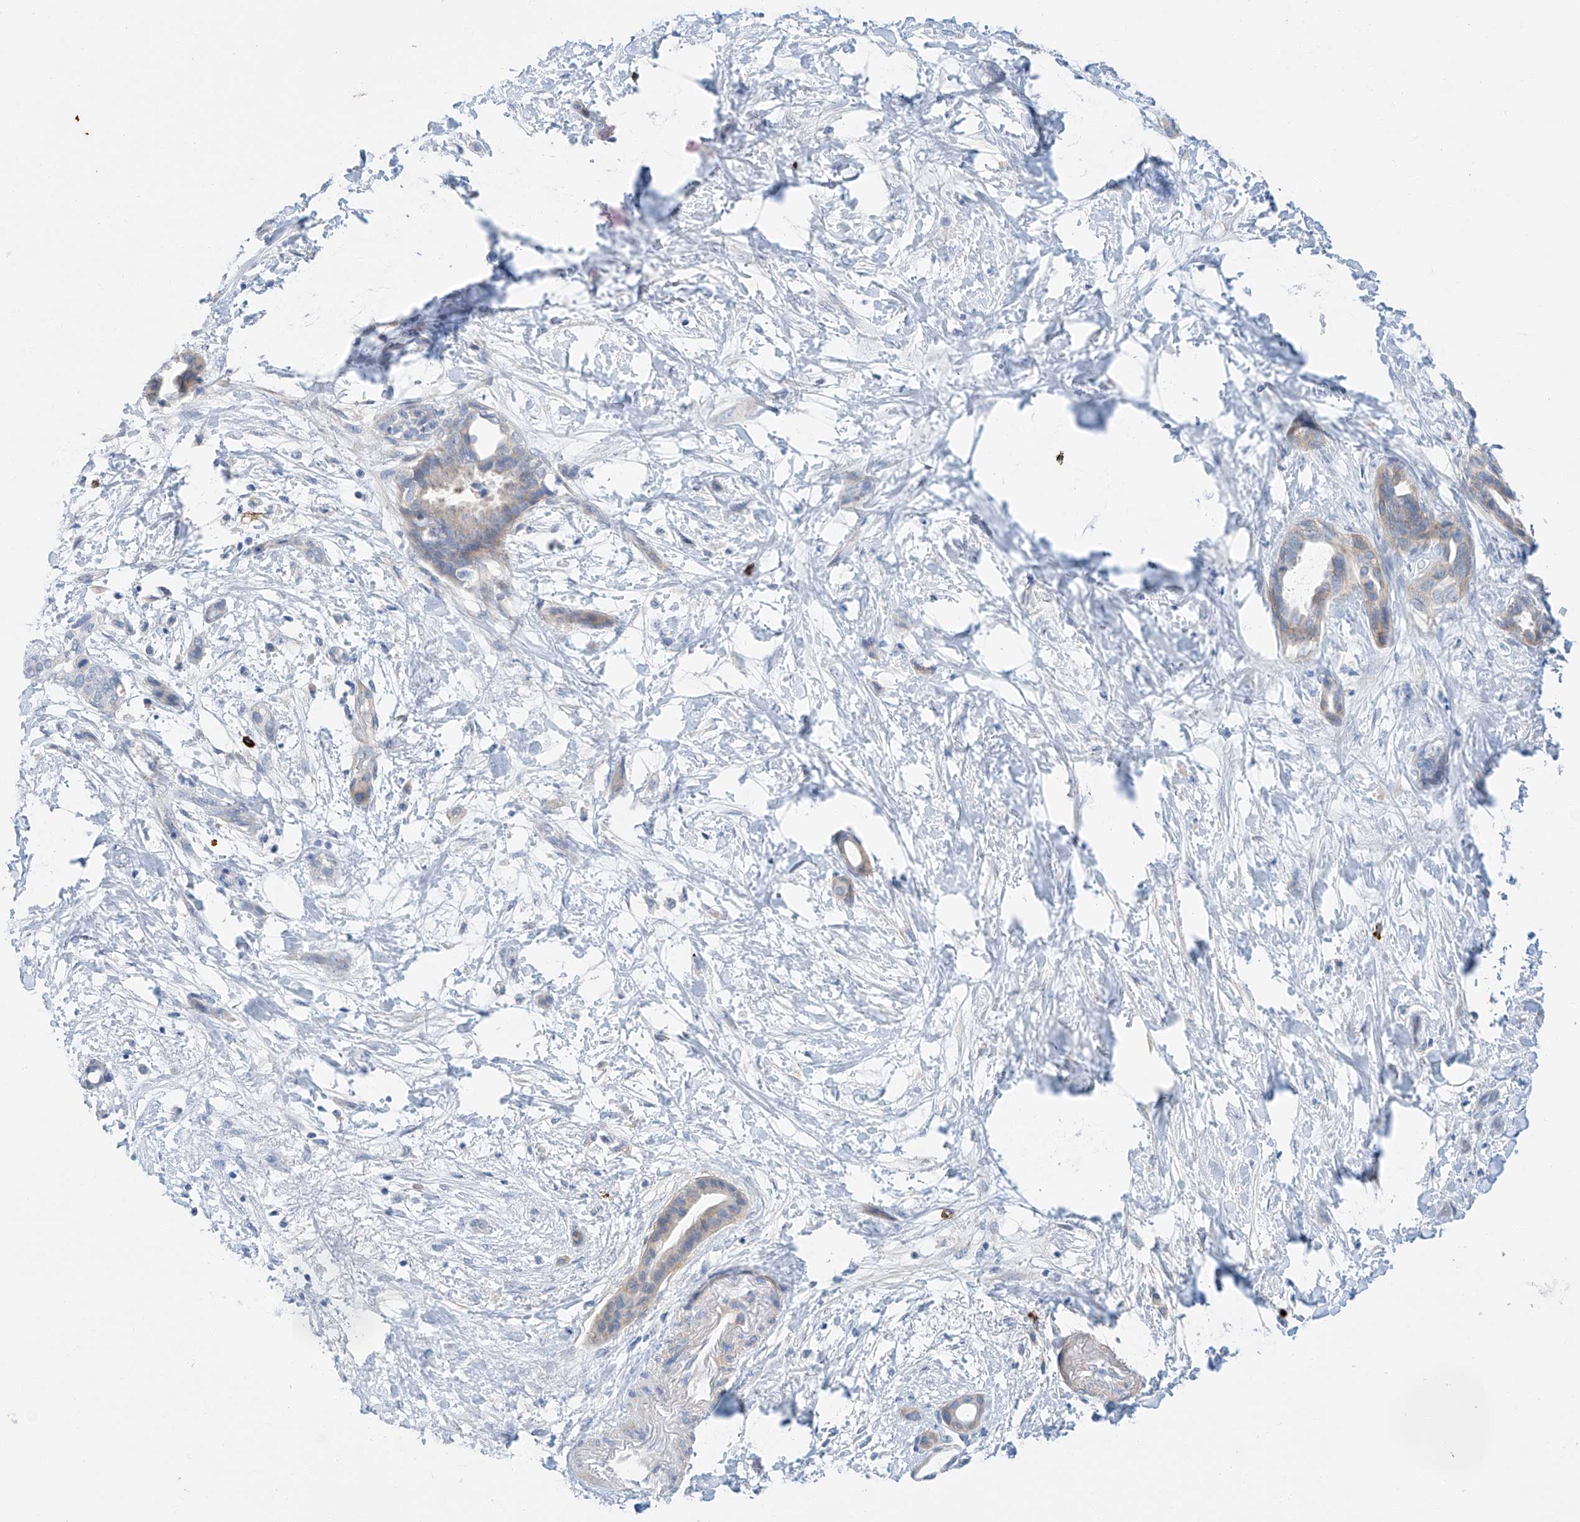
{"staining": {"intensity": "weak", "quantity": "<25%", "location": "cytoplasmic/membranous"}, "tissue": "pancreatic cancer", "cell_type": "Tumor cells", "image_type": "cancer", "snomed": [{"axis": "morphology", "description": "Normal tissue, NOS"}, {"axis": "morphology", "description": "Adenocarcinoma, NOS"}, {"axis": "topography", "description": "Pancreas"}, {"axis": "topography", "description": "Peripheral nerve tissue"}], "caption": "Immunohistochemistry (IHC) of human pancreatic cancer (adenocarcinoma) demonstrates no positivity in tumor cells.", "gene": "MINDY4", "patient": {"sex": "female", "age": 63}}